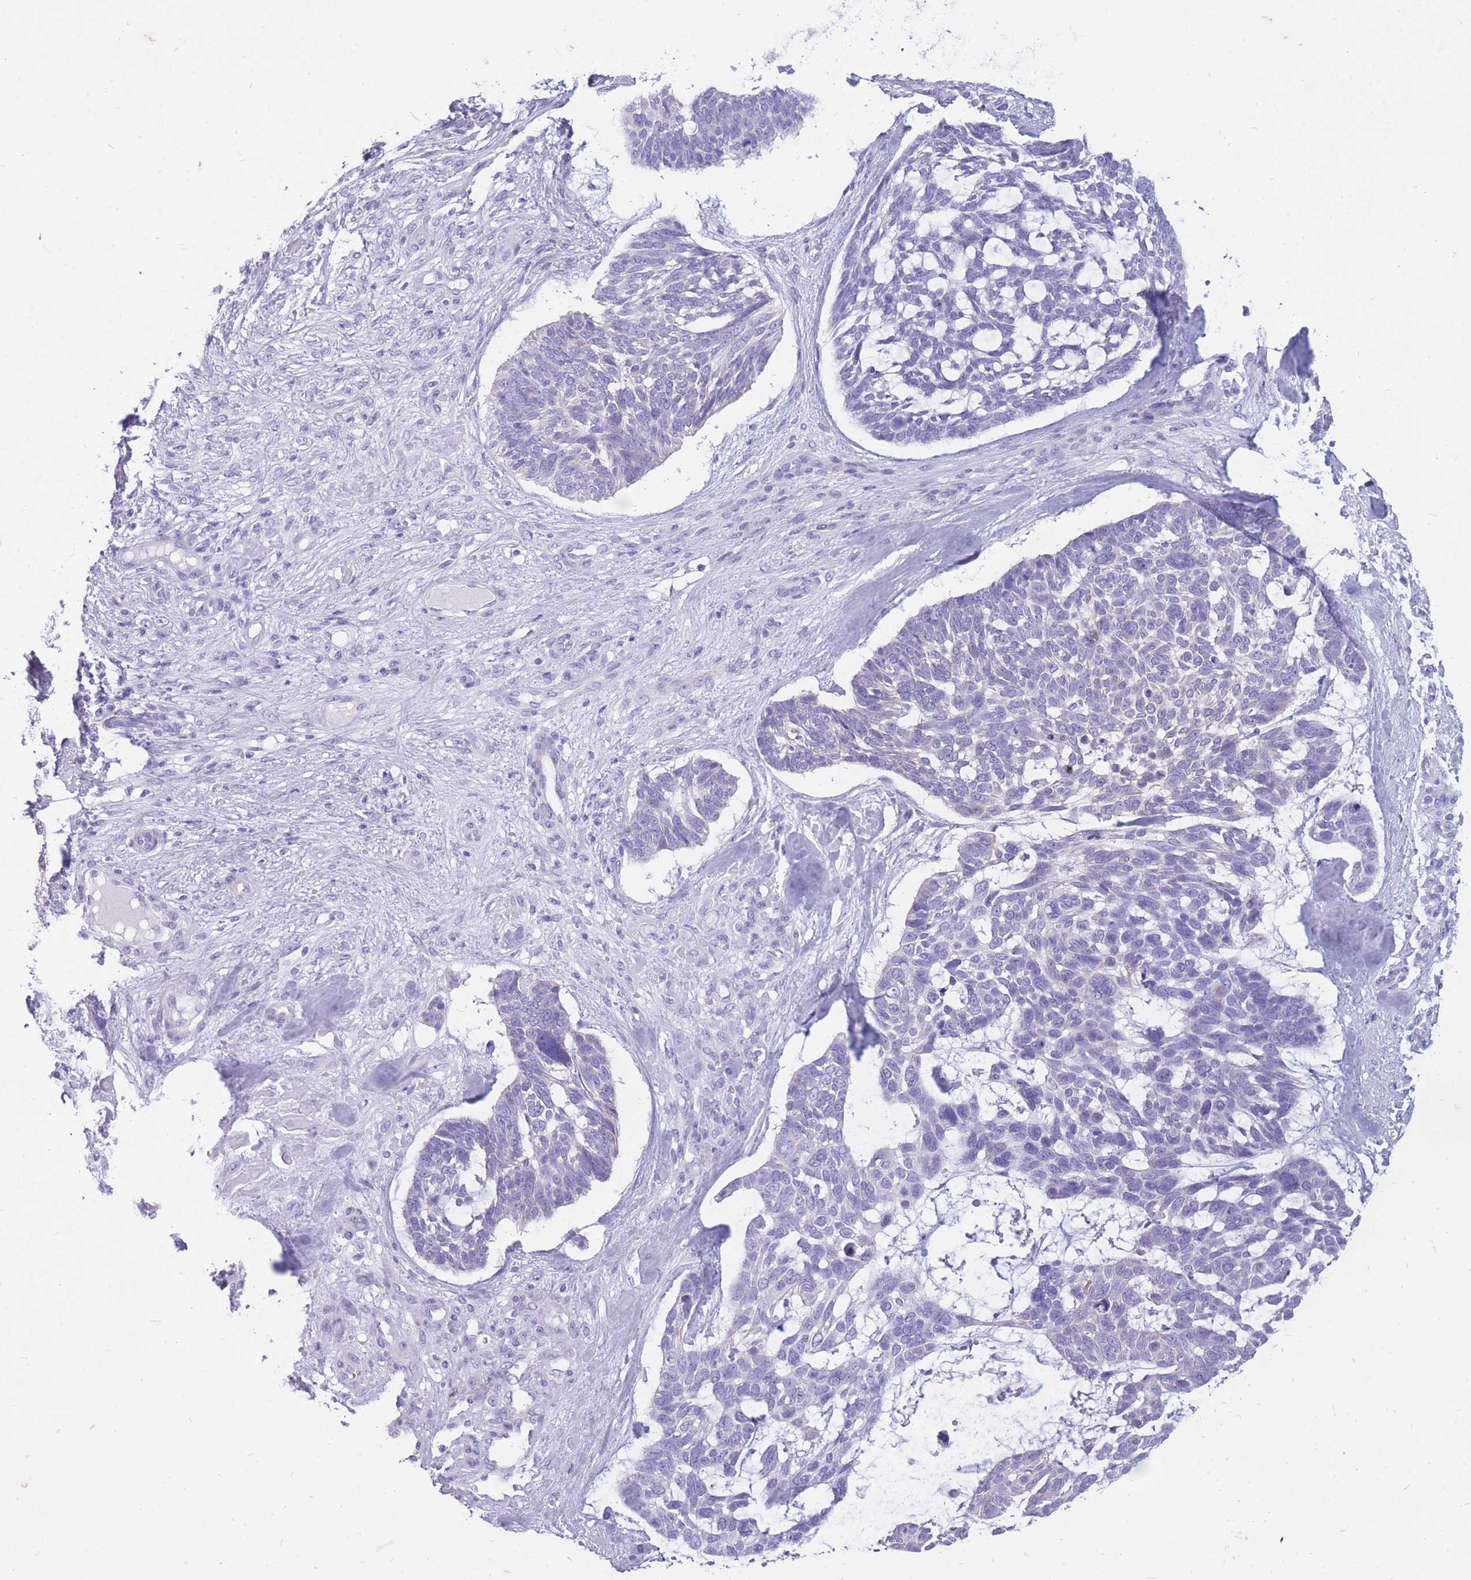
{"staining": {"intensity": "negative", "quantity": "none", "location": "none"}, "tissue": "skin cancer", "cell_type": "Tumor cells", "image_type": "cancer", "snomed": [{"axis": "morphology", "description": "Basal cell carcinoma"}, {"axis": "topography", "description": "Skin"}], "caption": "Immunohistochemistry histopathology image of human skin cancer (basal cell carcinoma) stained for a protein (brown), which shows no staining in tumor cells. (Brightfield microscopy of DAB (3,3'-diaminobenzidine) immunohistochemistry (IHC) at high magnification).", "gene": "ZFP37", "patient": {"sex": "male", "age": 88}}